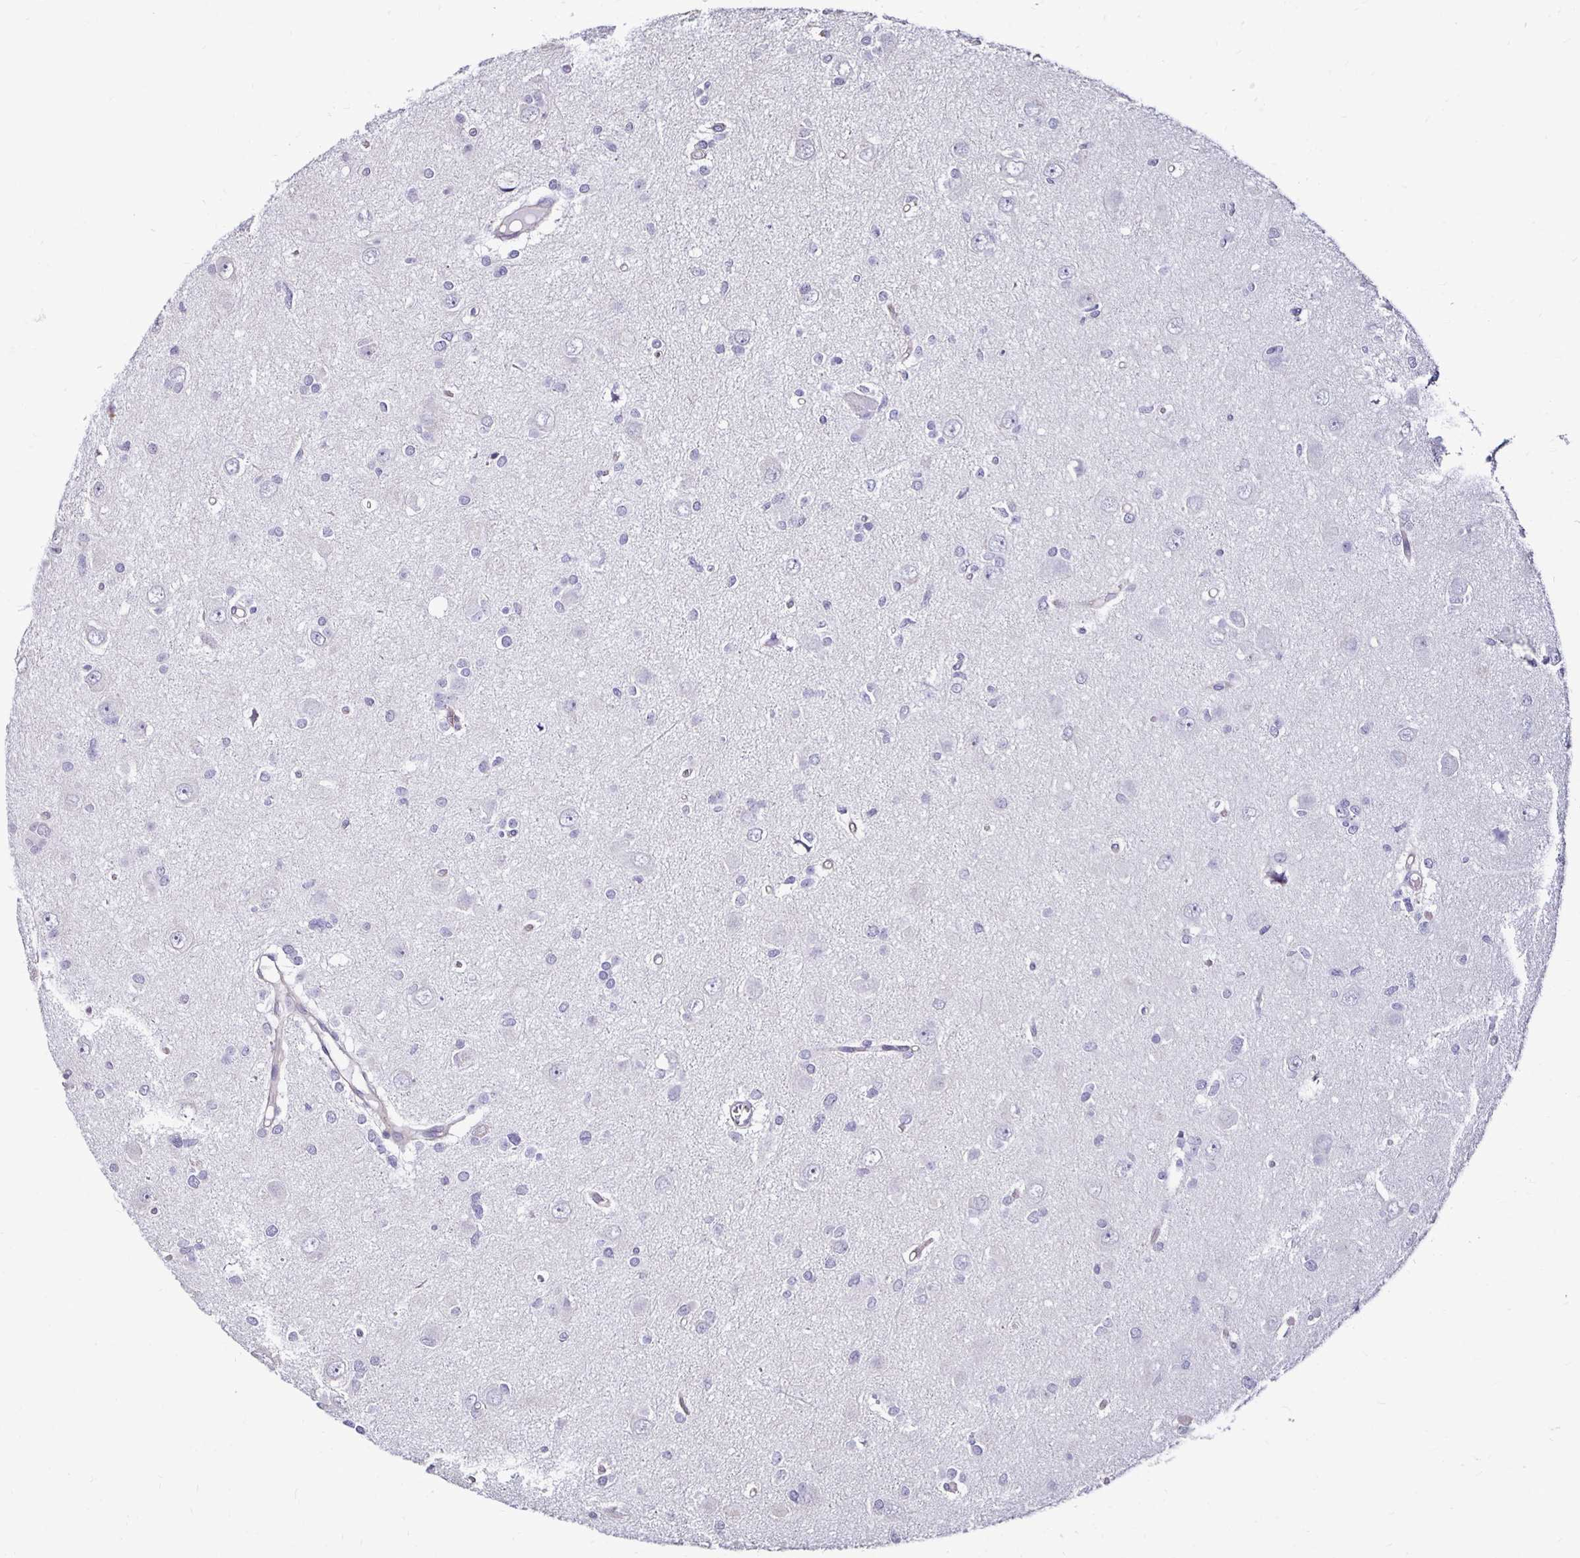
{"staining": {"intensity": "negative", "quantity": "none", "location": "none"}, "tissue": "glioma", "cell_type": "Tumor cells", "image_type": "cancer", "snomed": [{"axis": "morphology", "description": "Glioma, malignant, High grade"}, {"axis": "topography", "description": "Brain"}], "caption": "An image of human malignant glioma (high-grade) is negative for staining in tumor cells.", "gene": "ITGB1", "patient": {"sex": "male", "age": 23}}